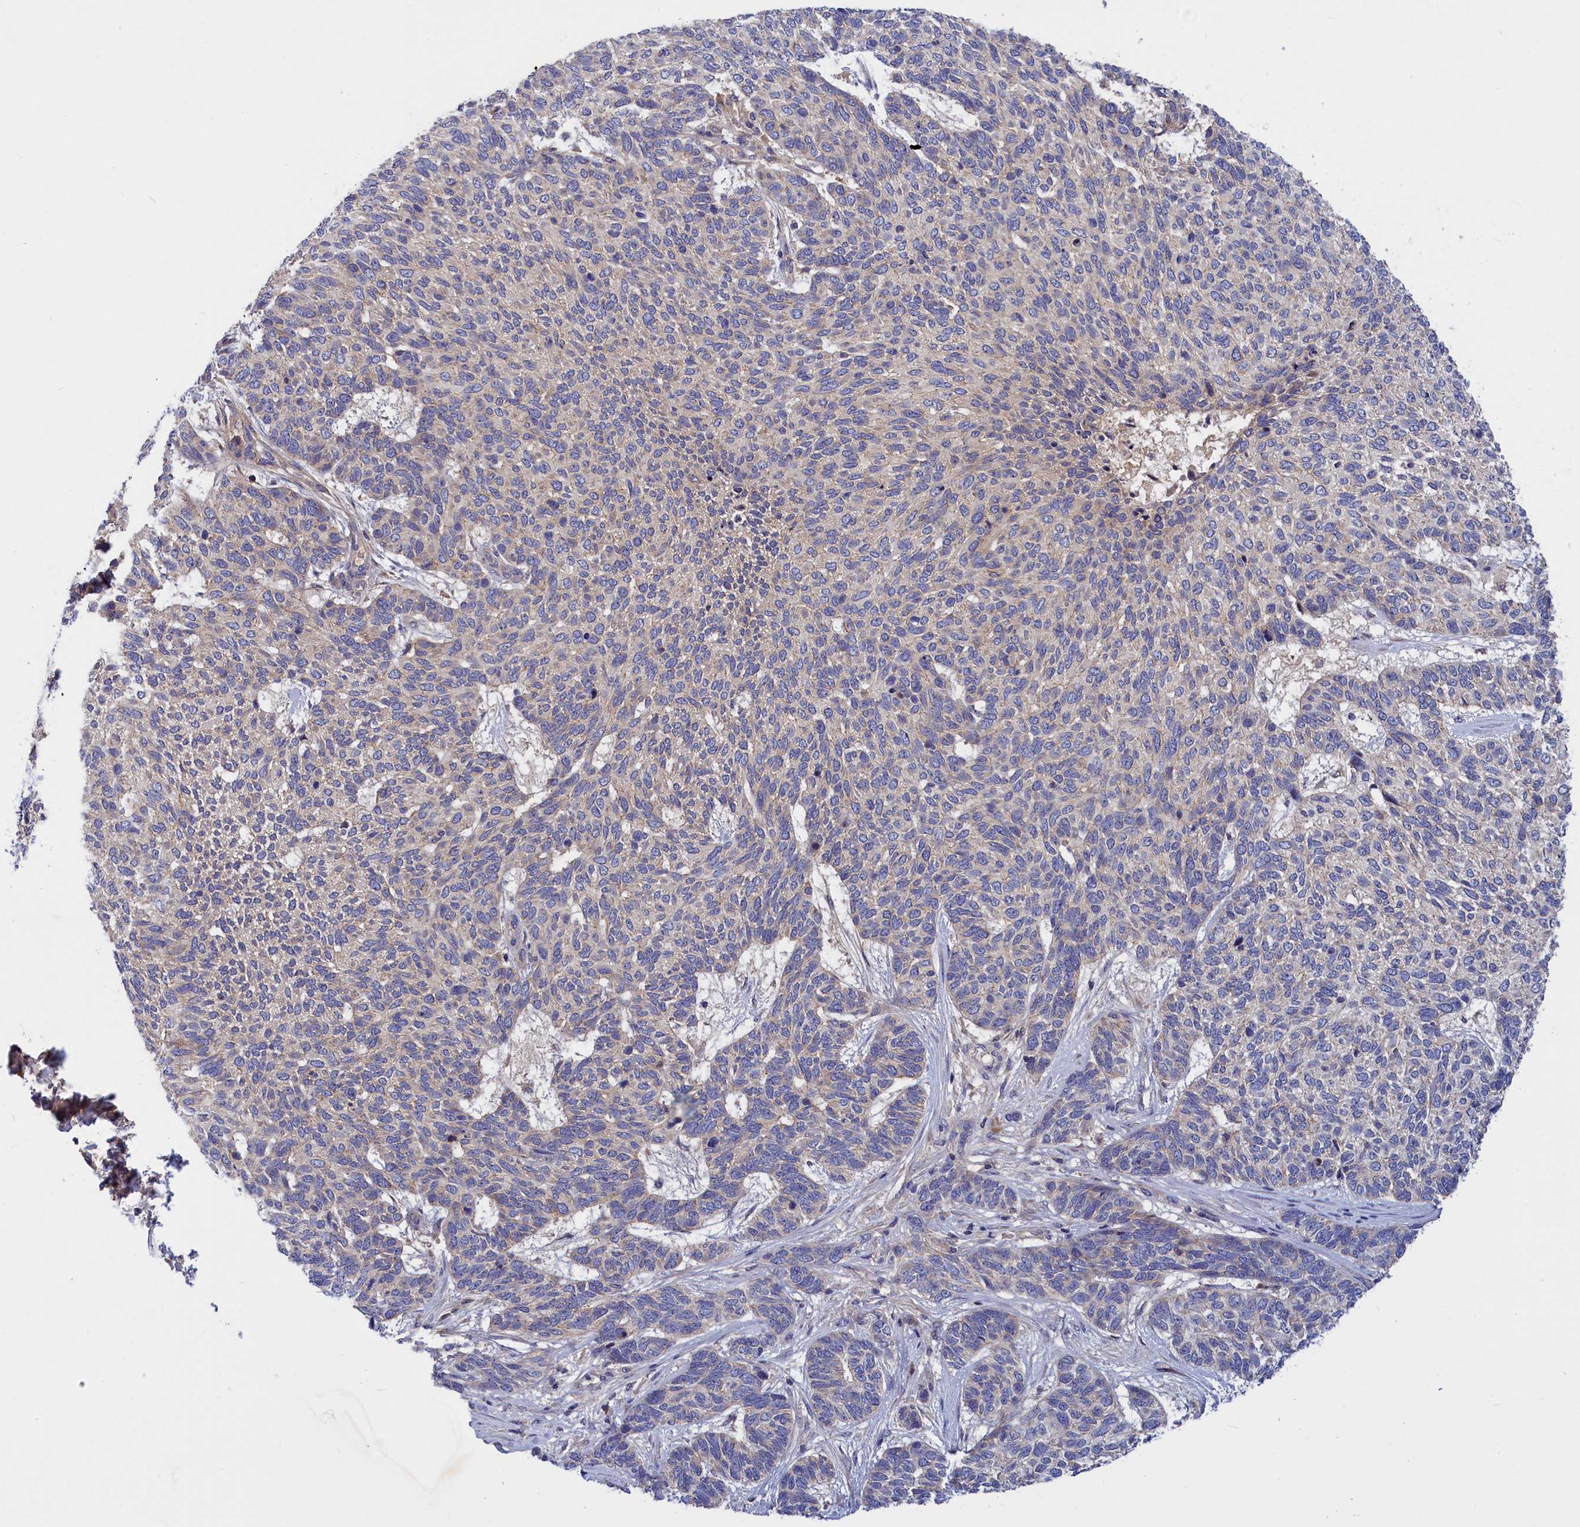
{"staining": {"intensity": "negative", "quantity": "none", "location": "none"}, "tissue": "skin cancer", "cell_type": "Tumor cells", "image_type": "cancer", "snomed": [{"axis": "morphology", "description": "Basal cell carcinoma"}, {"axis": "topography", "description": "Skin"}], "caption": "This micrograph is of skin basal cell carcinoma stained with immunohistochemistry to label a protein in brown with the nuclei are counter-stained blue. There is no positivity in tumor cells.", "gene": "CRACD", "patient": {"sex": "female", "age": 65}}